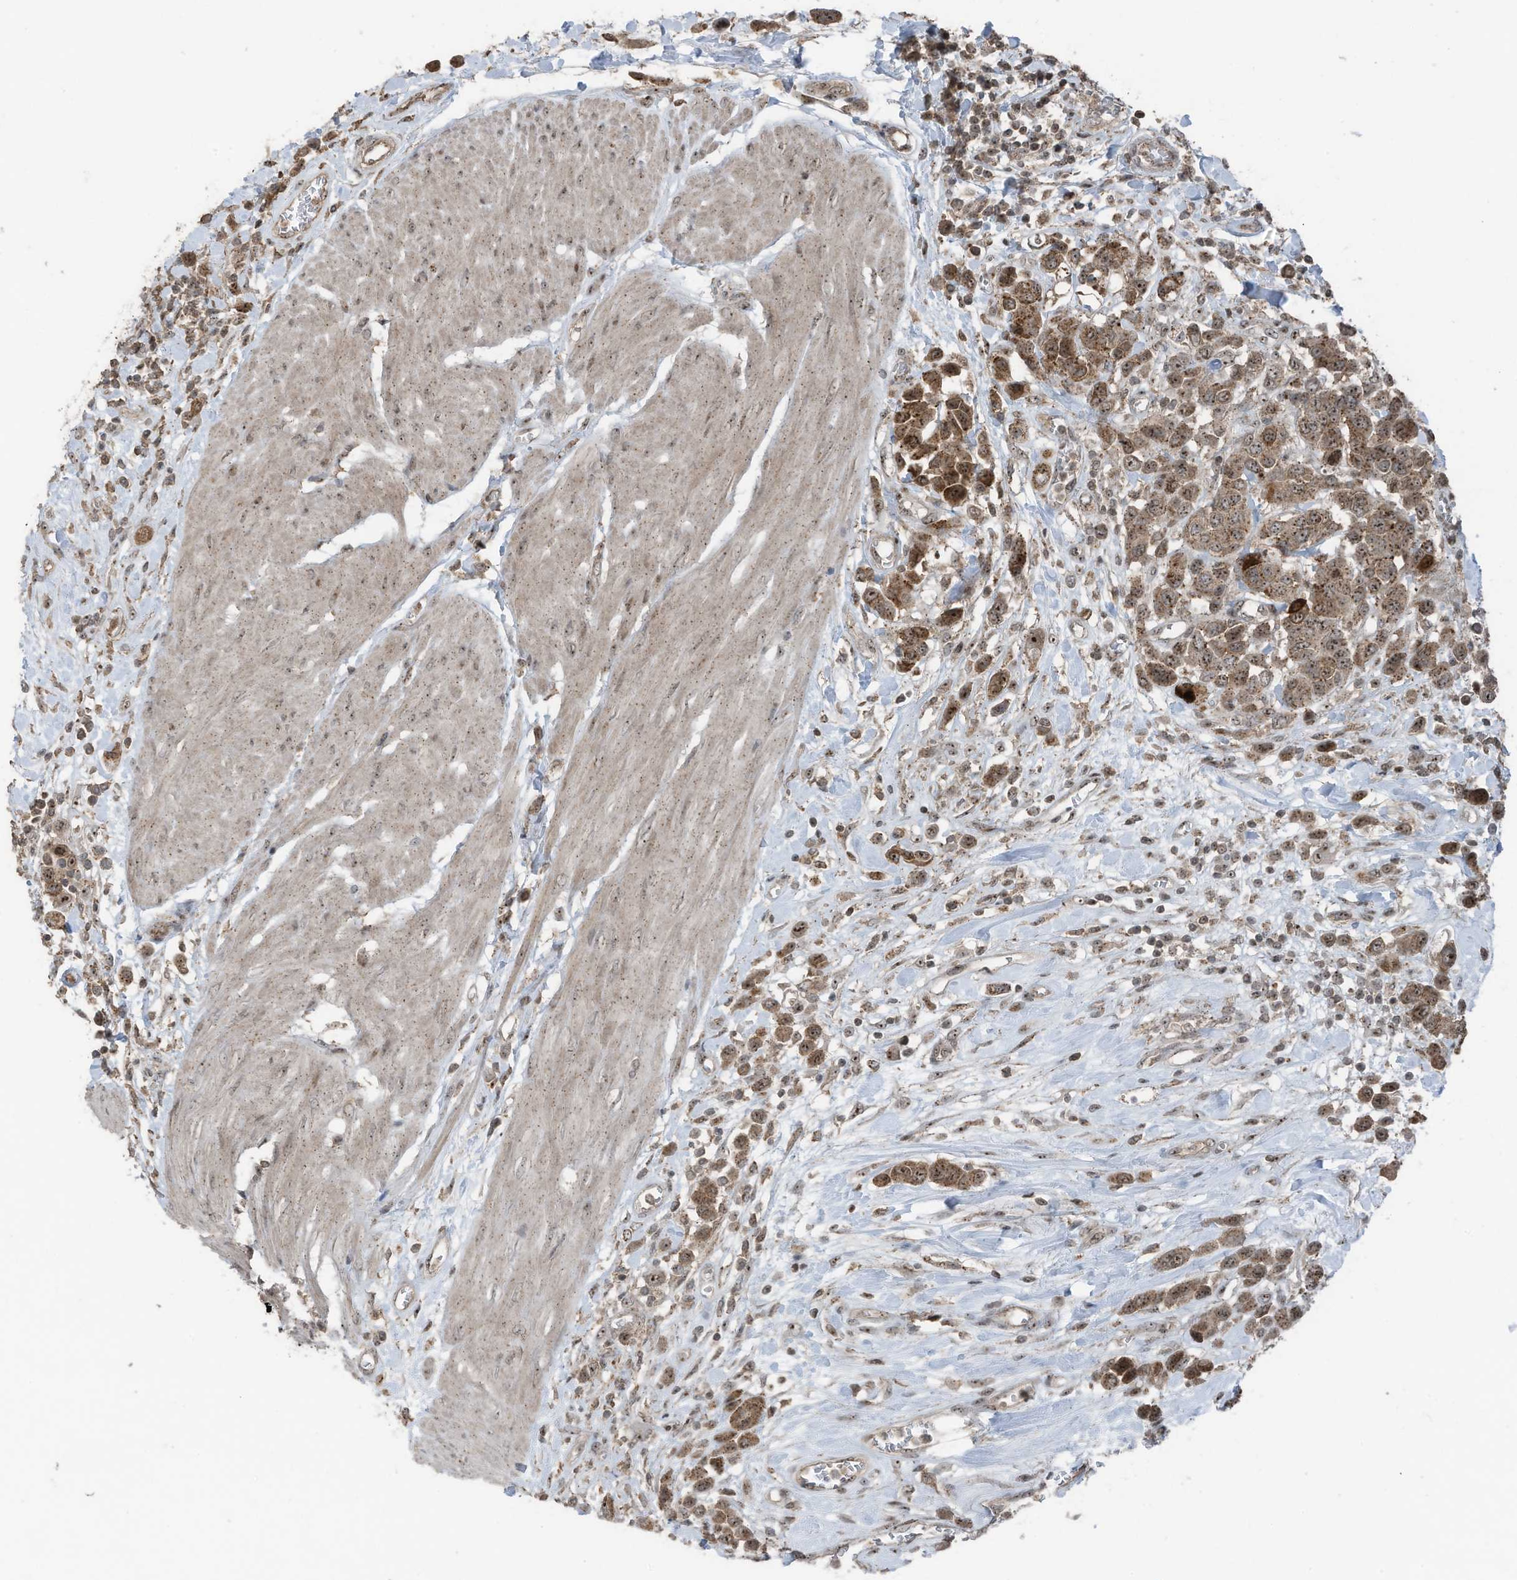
{"staining": {"intensity": "moderate", "quantity": ">75%", "location": "cytoplasmic/membranous,nuclear"}, "tissue": "urothelial cancer", "cell_type": "Tumor cells", "image_type": "cancer", "snomed": [{"axis": "morphology", "description": "Urothelial carcinoma, High grade"}, {"axis": "topography", "description": "Urinary bladder"}], "caption": "This histopathology image shows IHC staining of urothelial carcinoma (high-grade), with medium moderate cytoplasmic/membranous and nuclear positivity in approximately >75% of tumor cells.", "gene": "UTP3", "patient": {"sex": "male", "age": 50}}